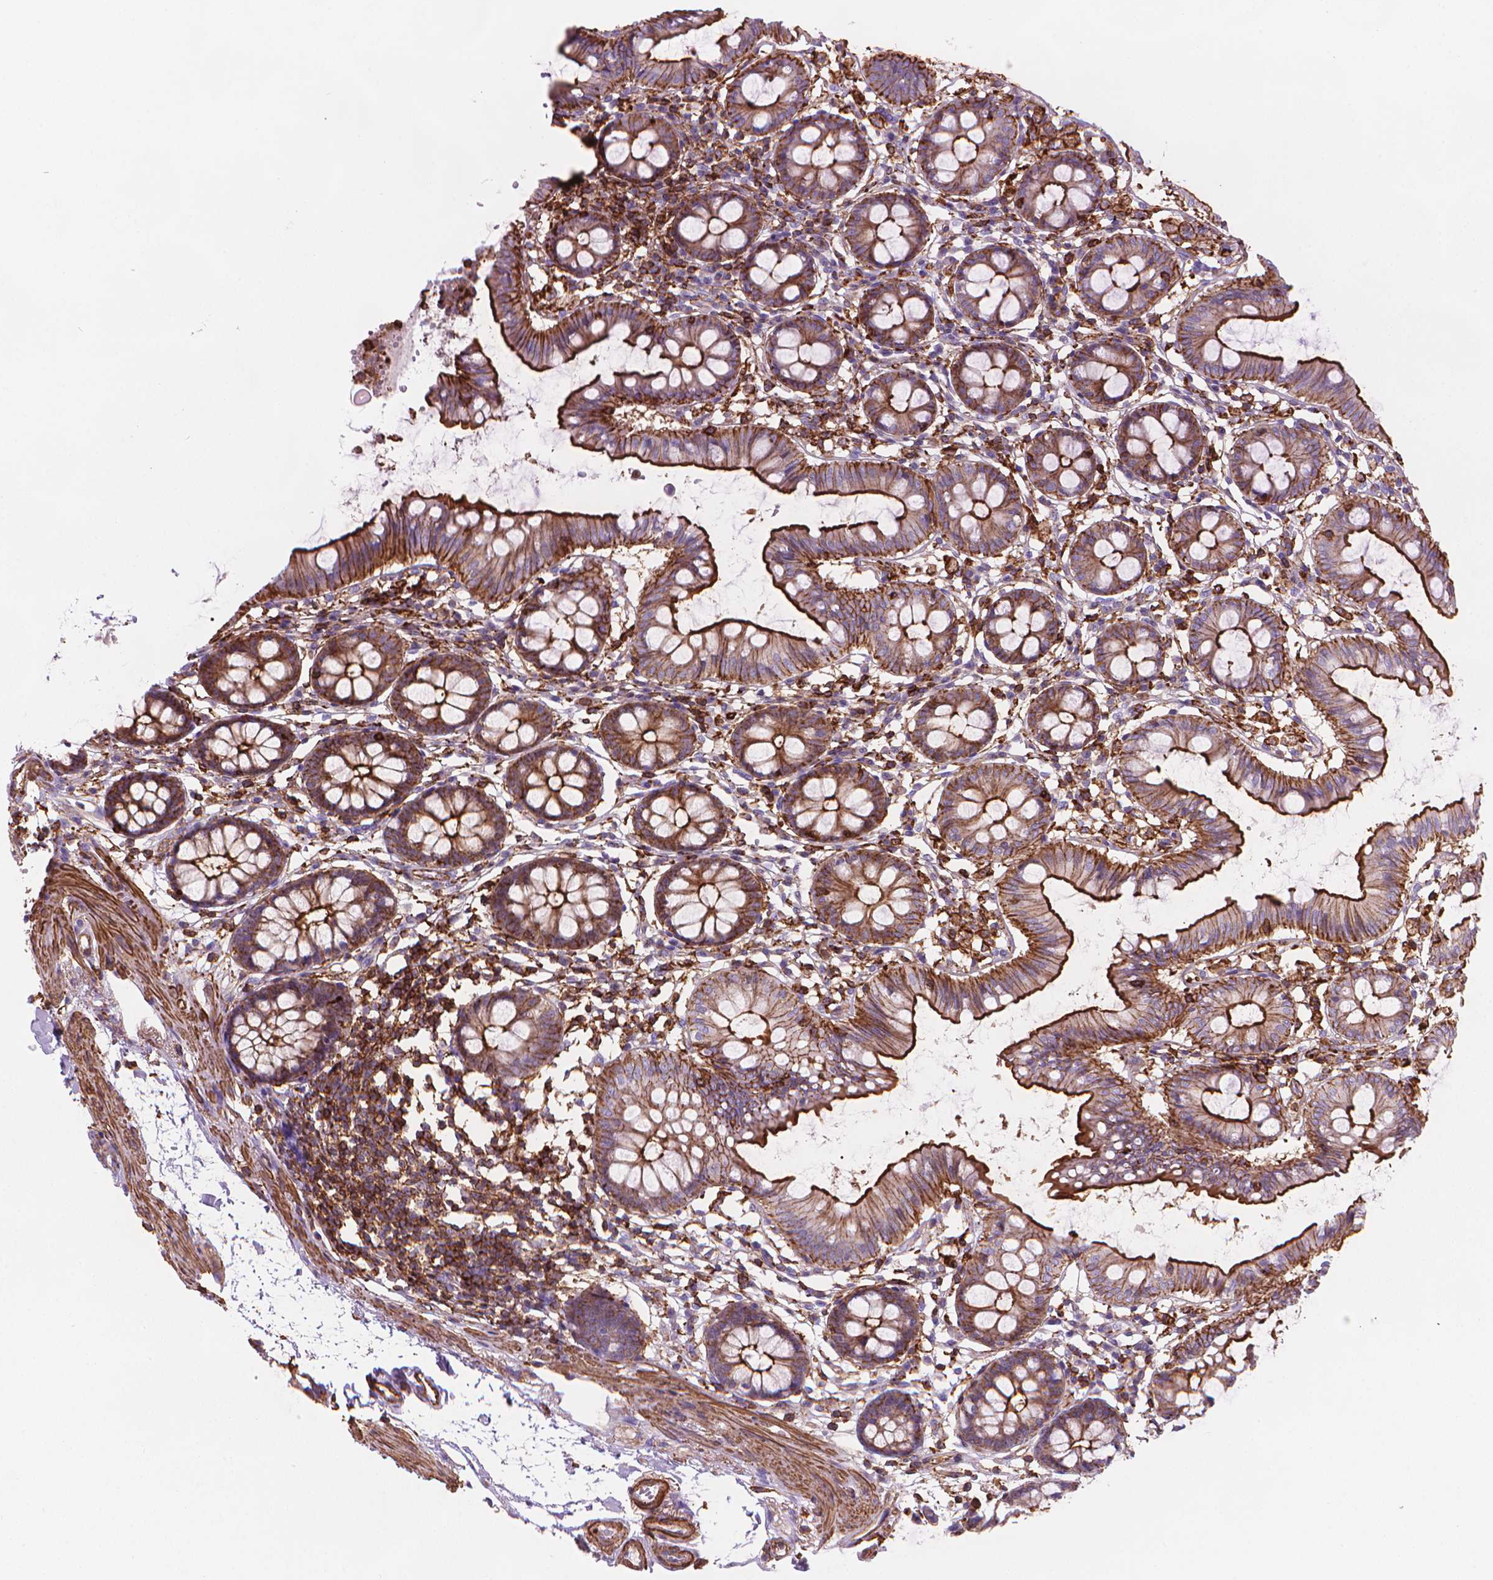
{"staining": {"intensity": "moderate", "quantity": ">75%", "location": "cytoplasmic/membranous"}, "tissue": "colon", "cell_type": "Endothelial cells", "image_type": "normal", "snomed": [{"axis": "morphology", "description": "Normal tissue, NOS"}, {"axis": "topography", "description": "Colon"}], "caption": "Immunohistochemistry of normal colon displays medium levels of moderate cytoplasmic/membranous positivity in about >75% of endothelial cells.", "gene": "PATJ", "patient": {"sex": "female", "age": 84}}